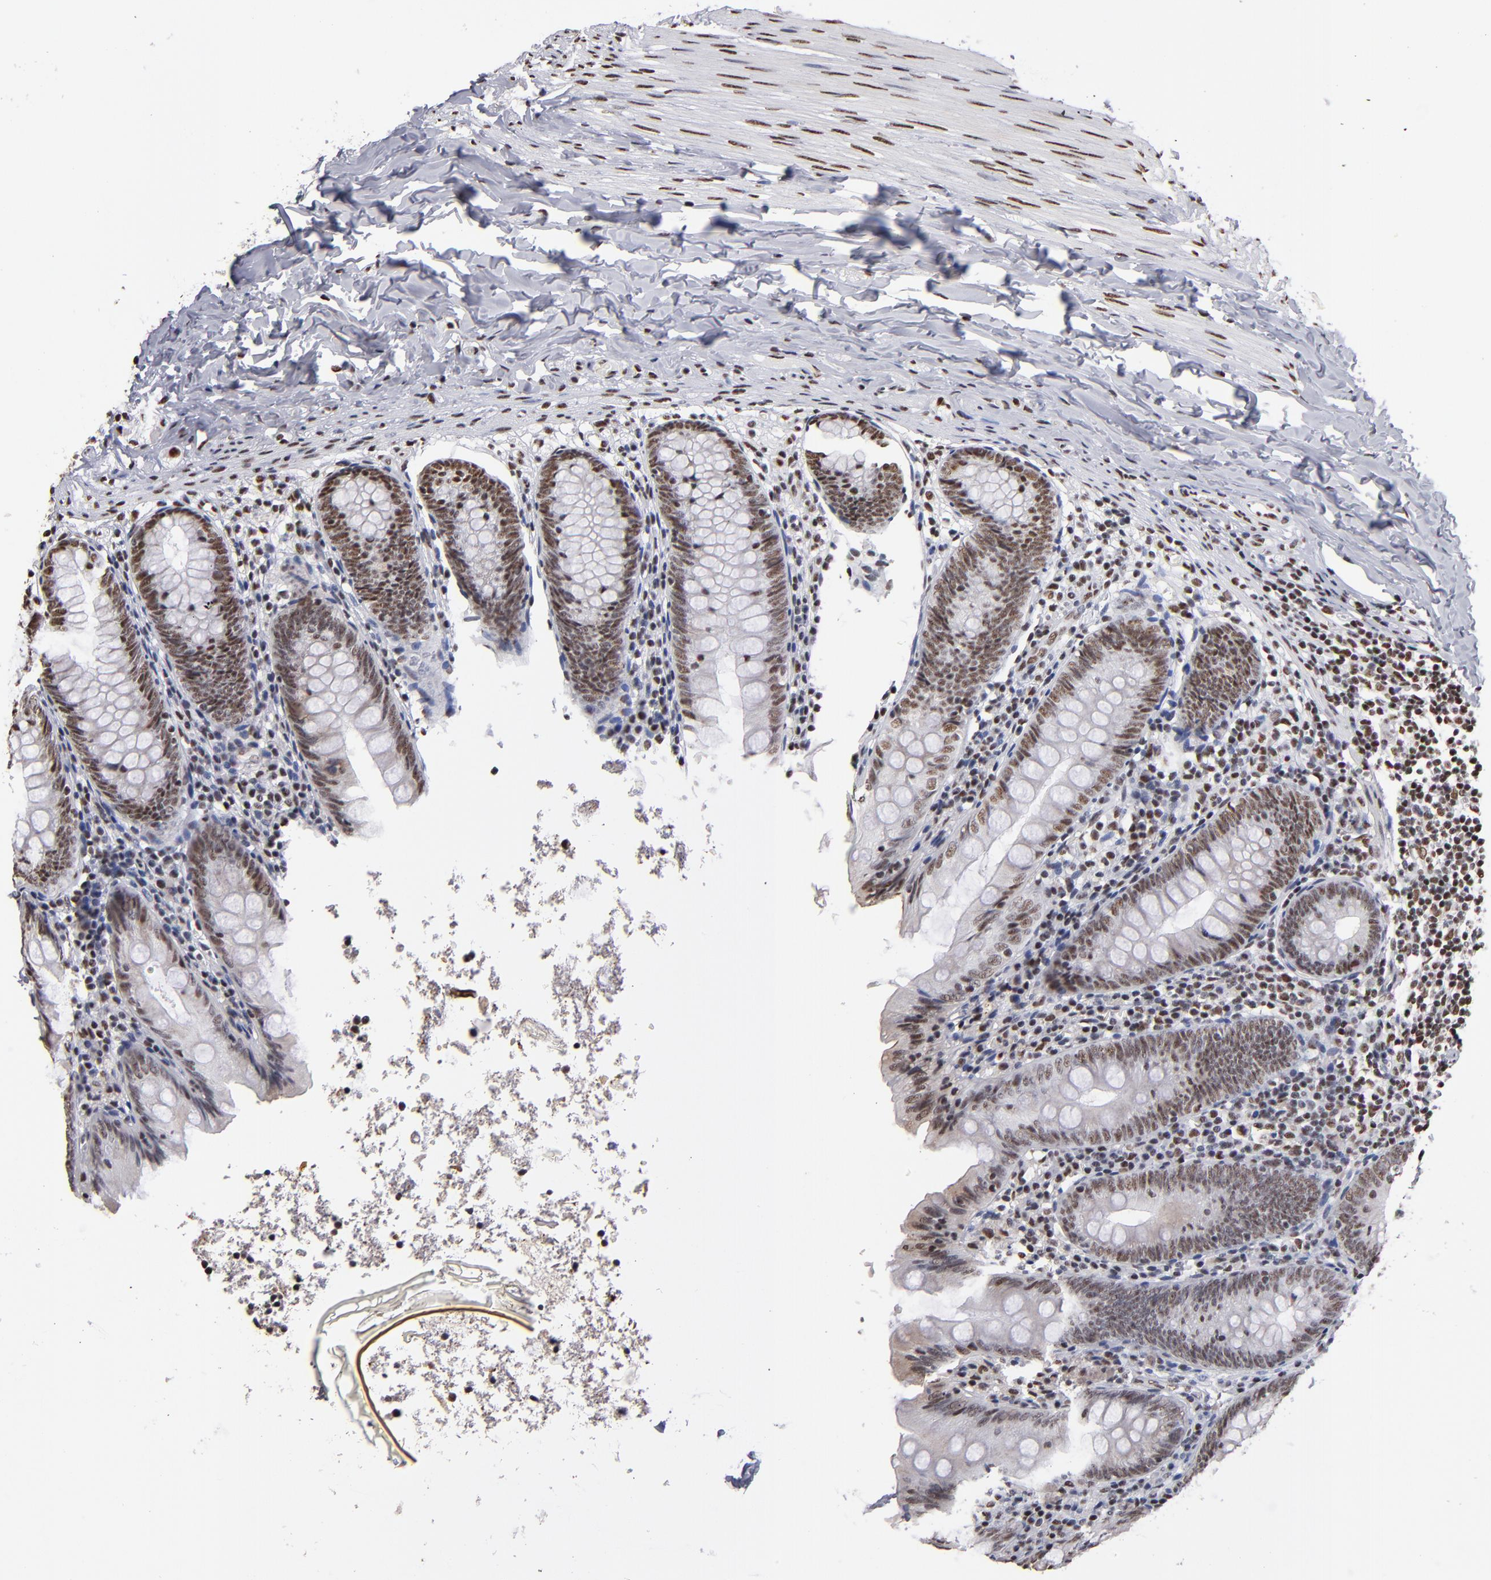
{"staining": {"intensity": "moderate", "quantity": ">75%", "location": "nuclear"}, "tissue": "appendix", "cell_type": "Glandular cells", "image_type": "normal", "snomed": [{"axis": "morphology", "description": "Normal tissue, NOS"}, {"axis": "topography", "description": "Appendix"}], "caption": "The photomicrograph demonstrates immunohistochemical staining of normal appendix. There is moderate nuclear positivity is identified in approximately >75% of glandular cells.", "gene": "MN1", "patient": {"sex": "male", "age": 7}}